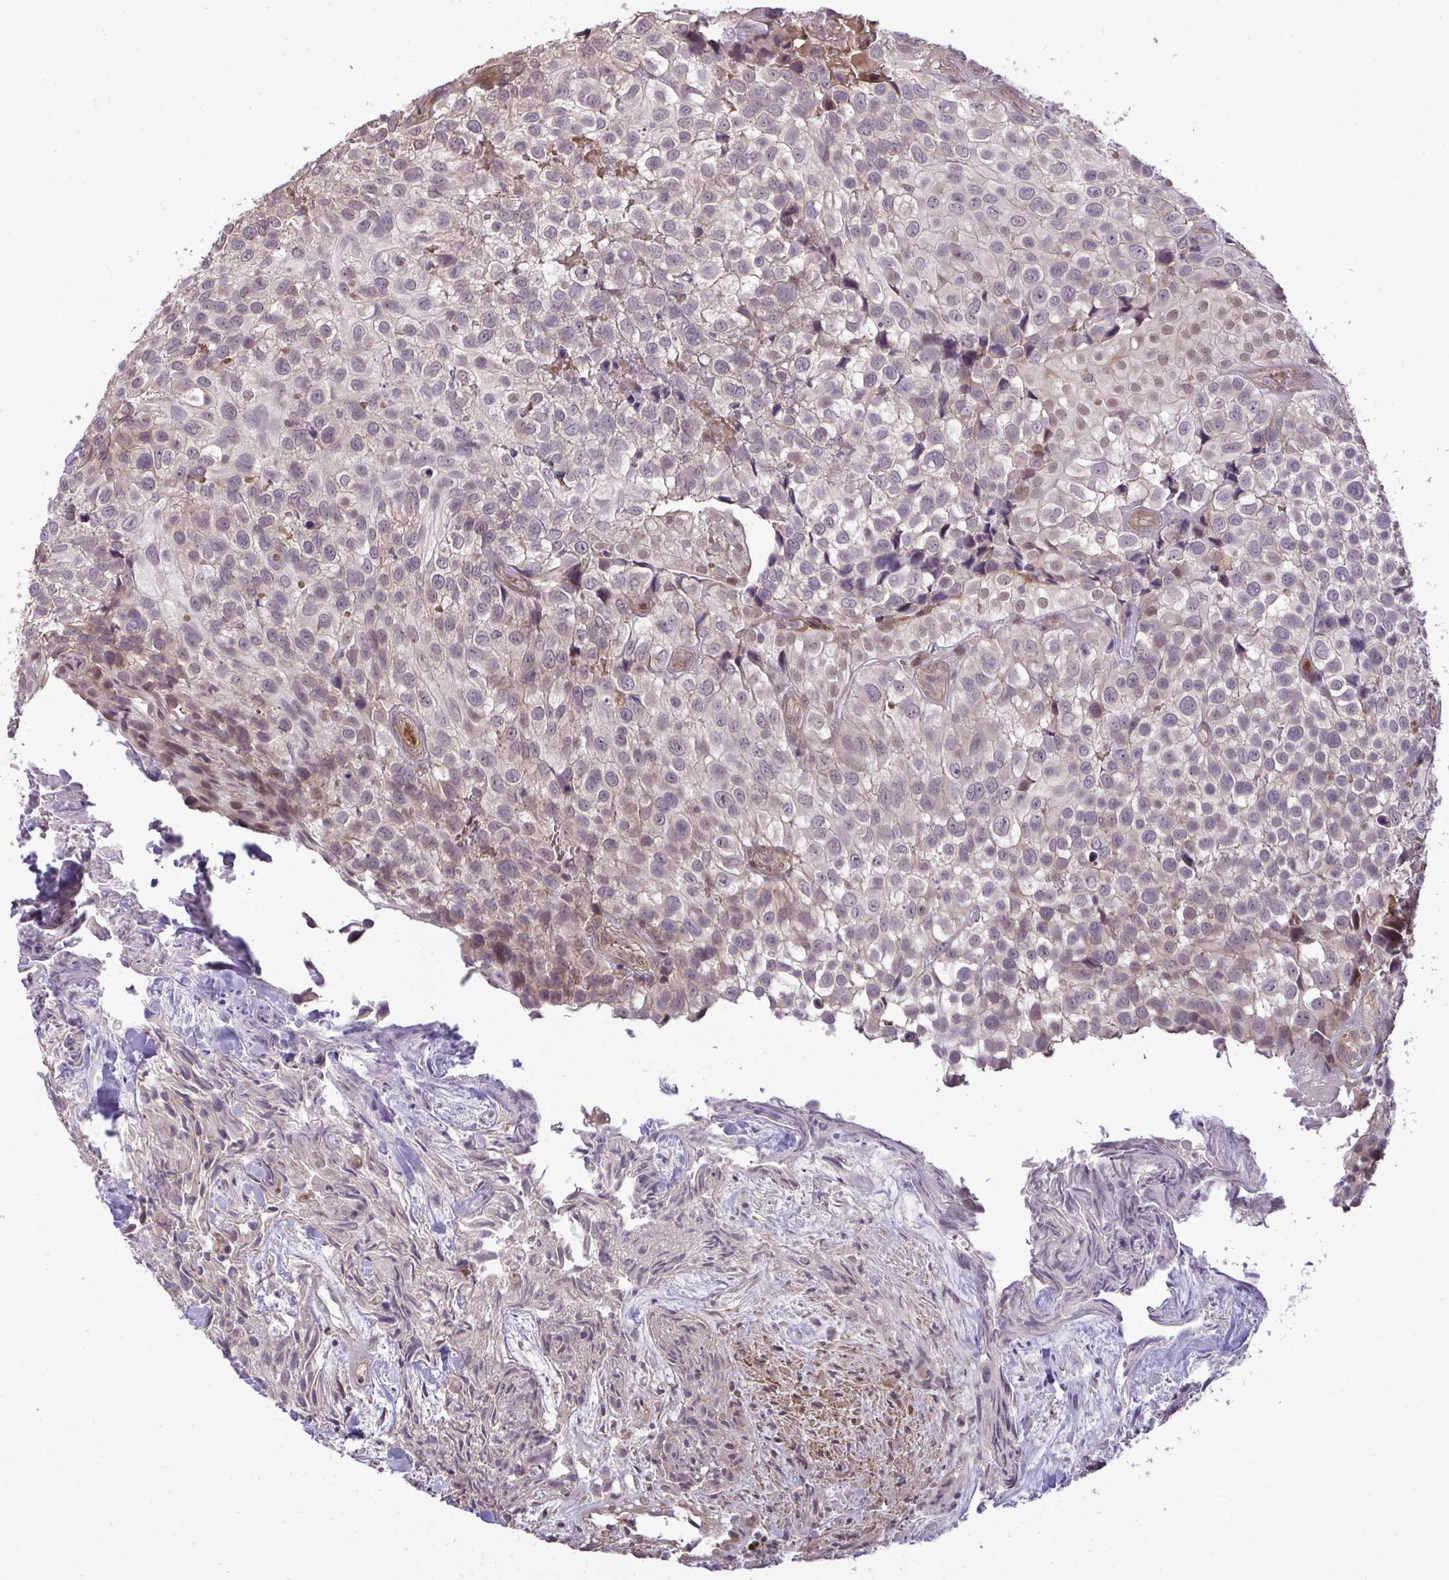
{"staining": {"intensity": "moderate", "quantity": "25%-75%", "location": "nuclear"}, "tissue": "urothelial cancer", "cell_type": "Tumor cells", "image_type": "cancer", "snomed": [{"axis": "morphology", "description": "Urothelial carcinoma, High grade"}, {"axis": "topography", "description": "Urinary bladder"}], "caption": "This photomicrograph demonstrates immunohistochemistry (IHC) staining of human urothelial cancer, with medium moderate nuclear expression in approximately 25%-75% of tumor cells.", "gene": "ZSCAN9", "patient": {"sex": "male", "age": 56}}